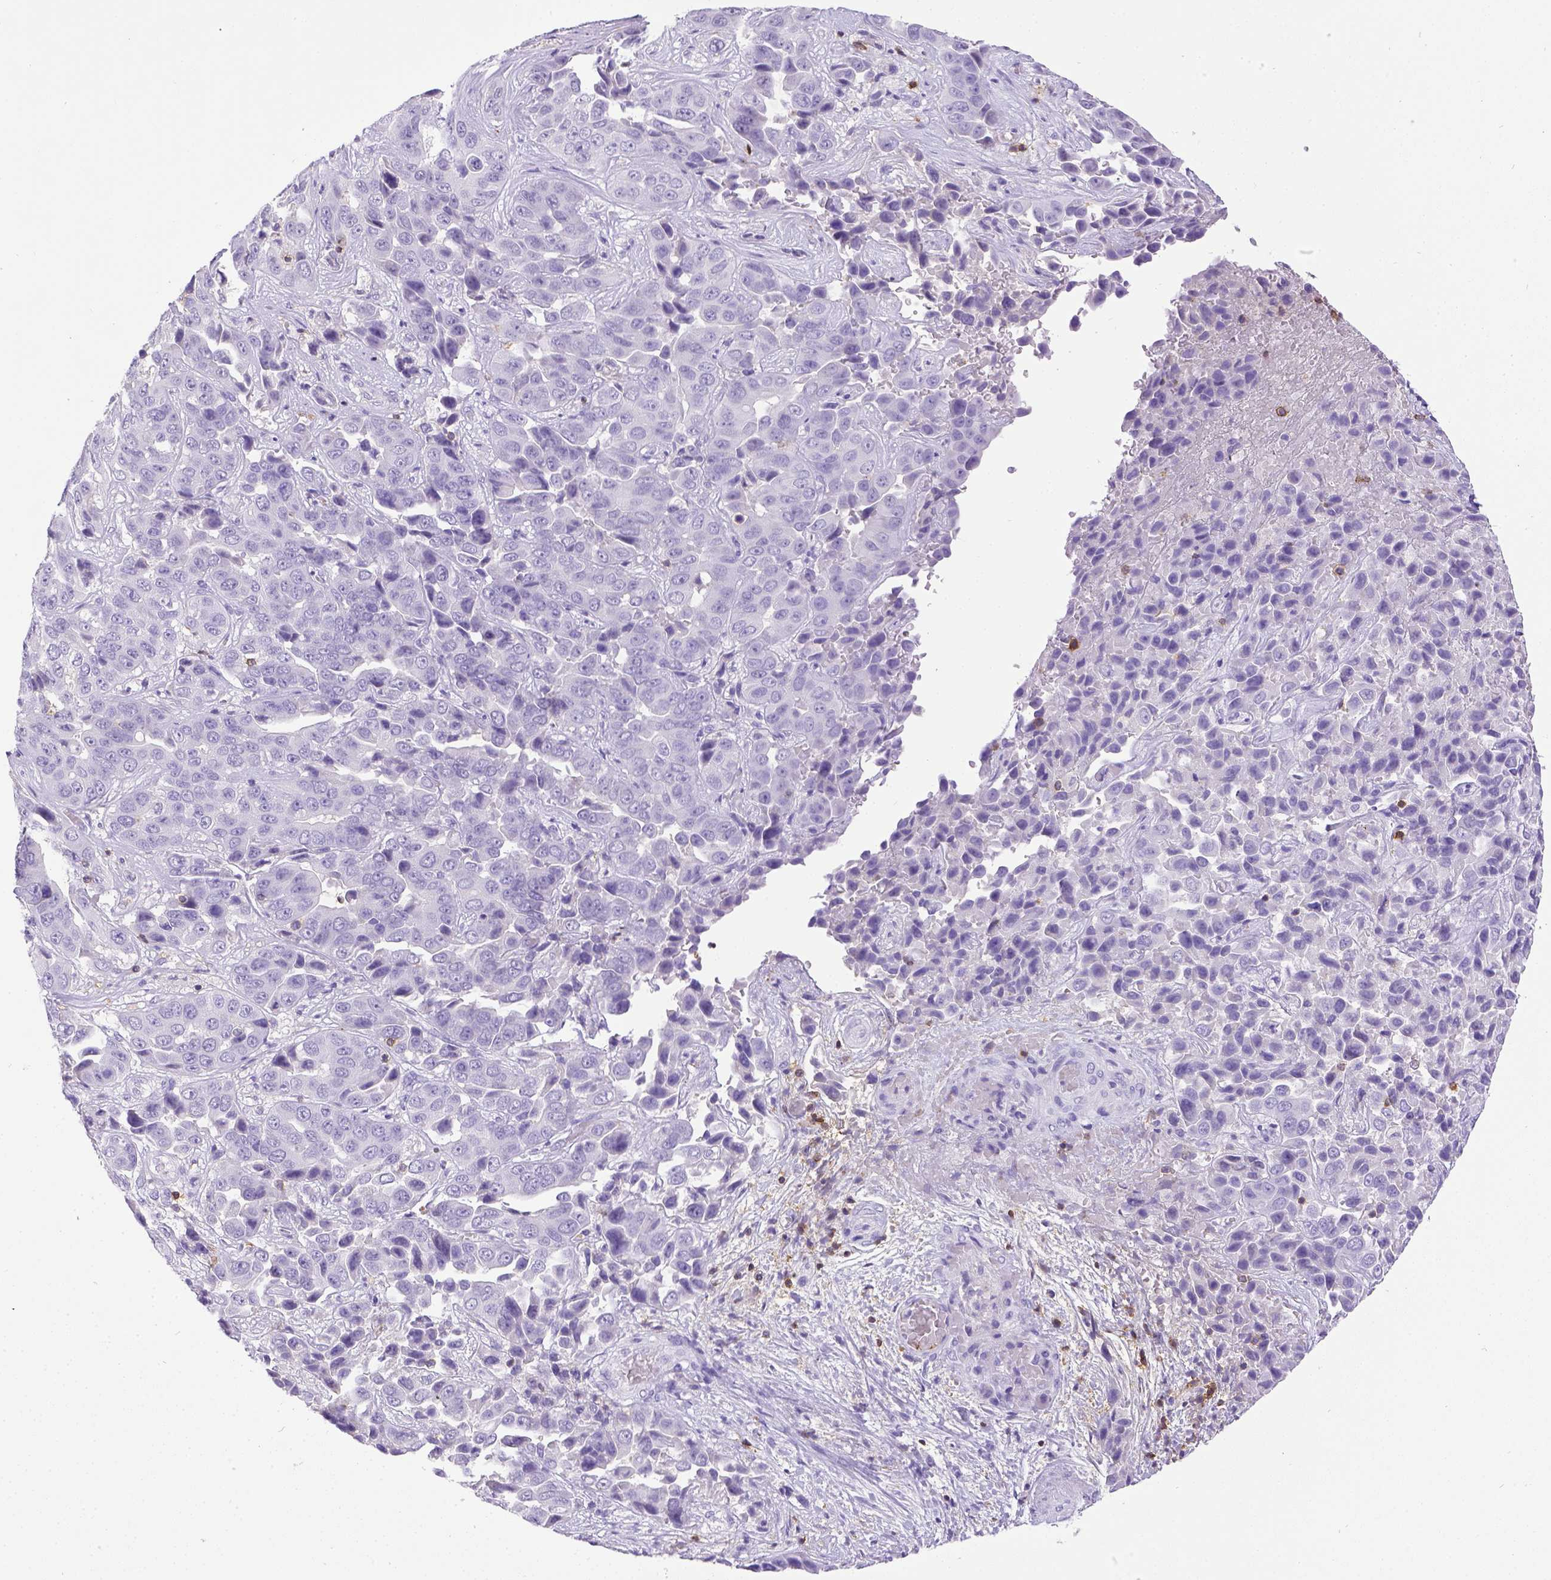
{"staining": {"intensity": "negative", "quantity": "none", "location": "none"}, "tissue": "liver cancer", "cell_type": "Tumor cells", "image_type": "cancer", "snomed": [{"axis": "morphology", "description": "Cholangiocarcinoma"}, {"axis": "topography", "description": "Liver"}], "caption": "Immunohistochemistry (IHC) of liver cancer (cholangiocarcinoma) reveals no positivity in tumor cells.", "gene": "CD3E", "patient": {"sex": "female", "age": 52}}